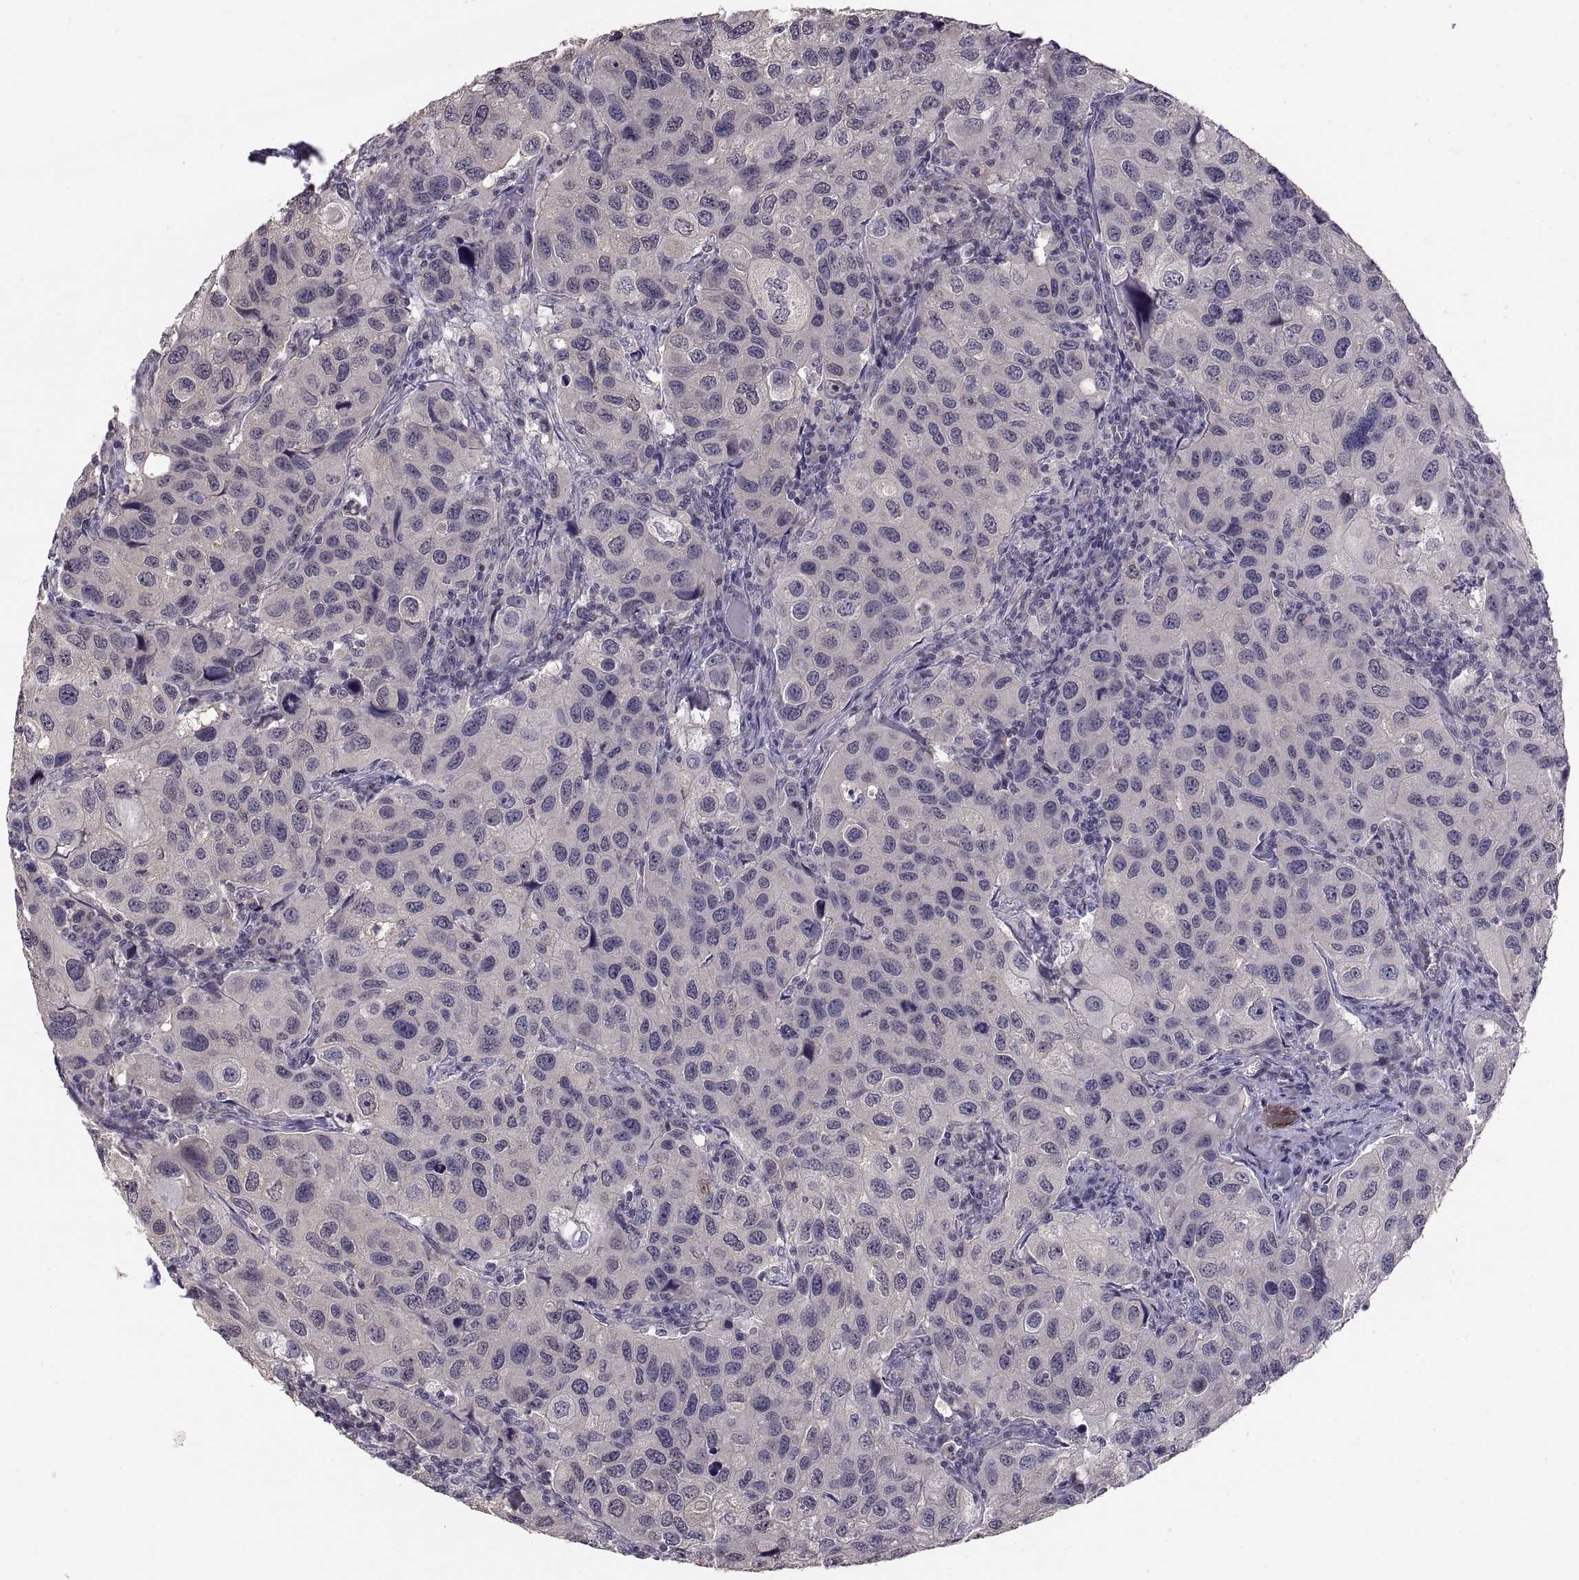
{"staining": {"intensity": "negative", "quantity": "none", "location": "none"}, "tissue": "urothelial cancer", "cell_type": "Tumor cells", "image_type": "cancer", "snomed": [{"axis": "morphology", "description": "Urothelial carcinoma, High grade"}, {"axis": "topography", "description": "Urinary bladder"}], "caption": "Tumor cells show no significant positivity in urothelial cancer.", "gene": "PAX2", "patient": {"sex": "male", "age": 79}}